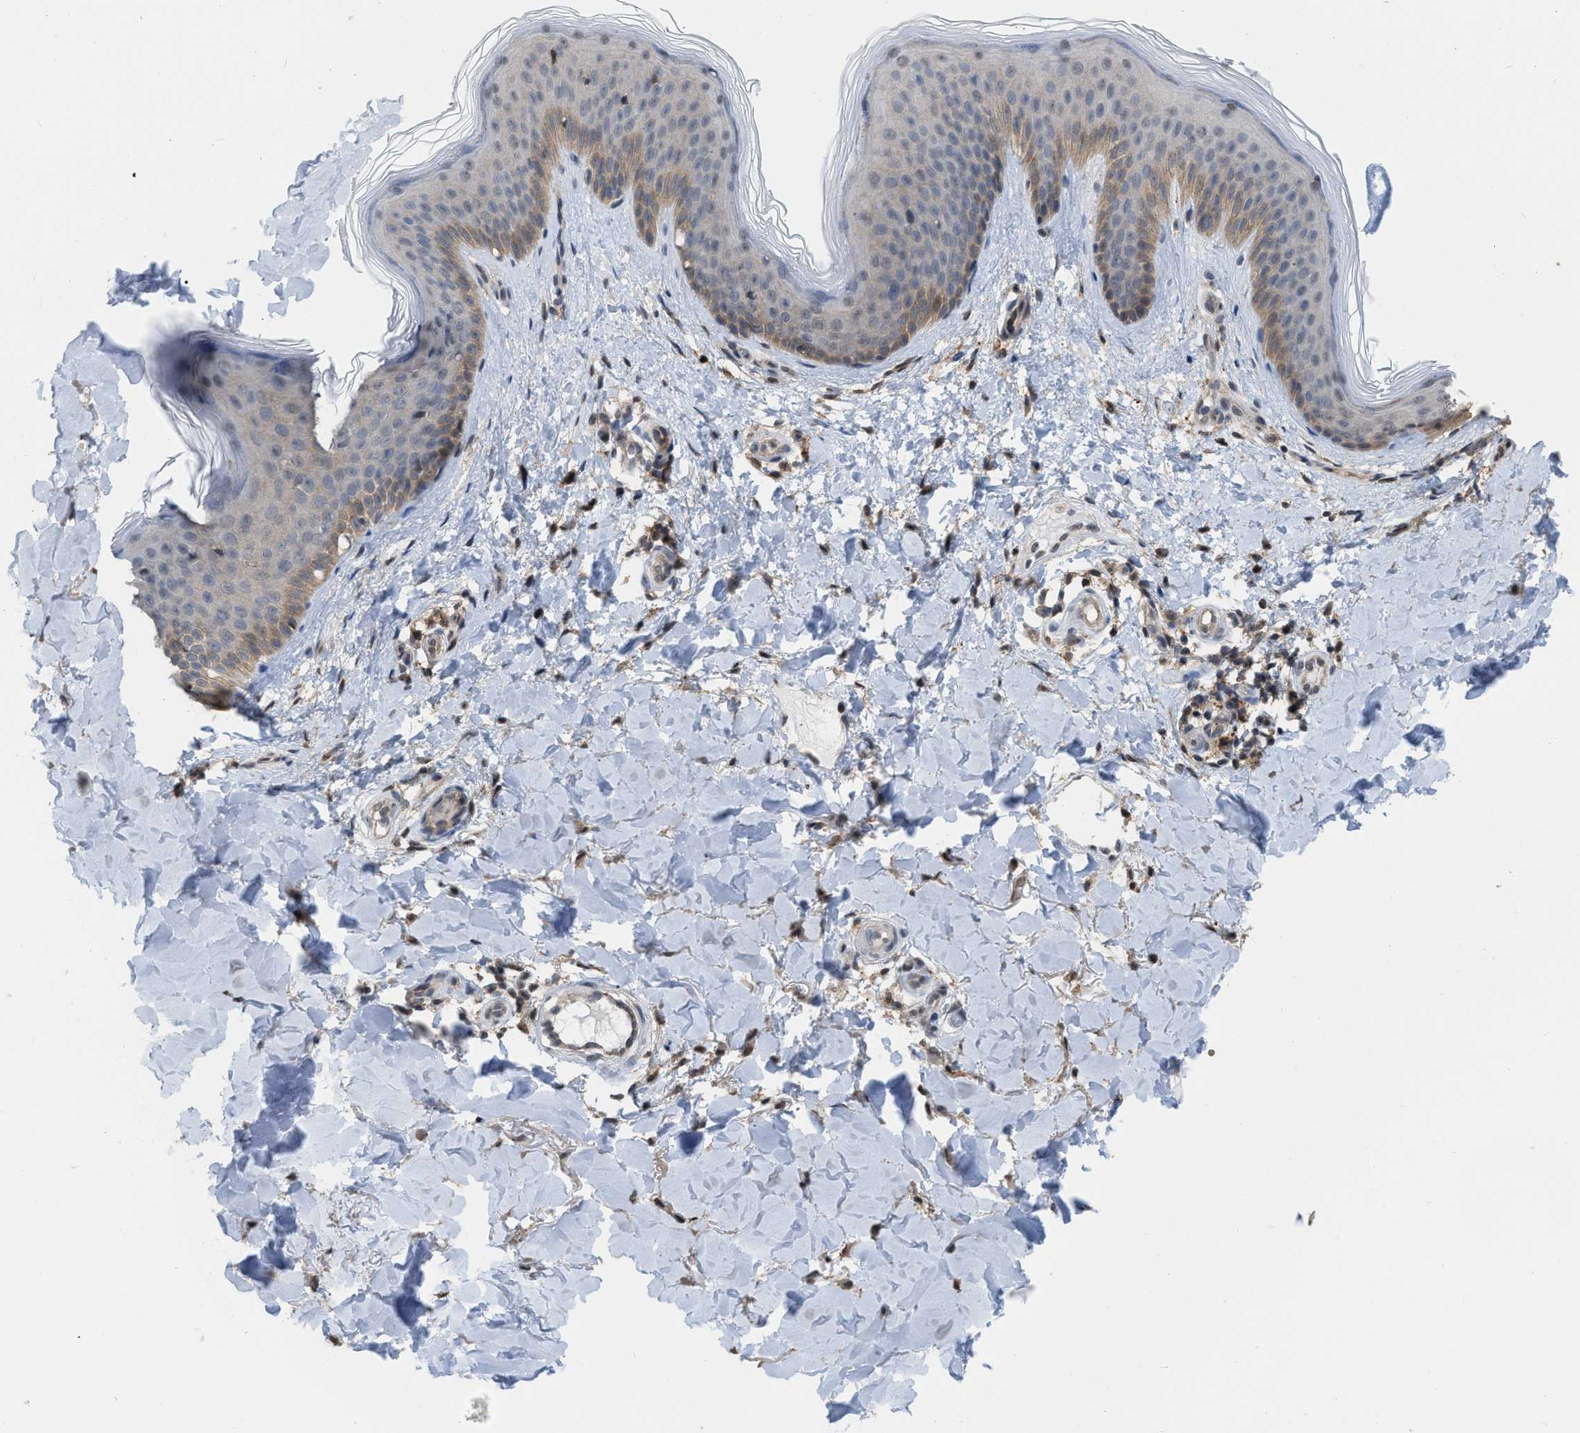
{"staining": {"intensity": "moderate", "quantity": ">75%", "location": "cytoplasmic/membranous,nuclear"}, "tissue": "skin", "cell_type": "Fibroblasts", "image_type": "normal", "snomed": [{"axis": "morphology", "description": "Normal tissue, NOS"}, {"axis": "topography", "description": "Skin"}], "caption": "Fibroblasts exhibit medium levels of moderate cytoplasmic/membranous,nuclear staining in approximately >75% of cells in unremarkable skin.", "gene": "BAIAP2L1", "patient": {"sex": "male", "age": 41}}